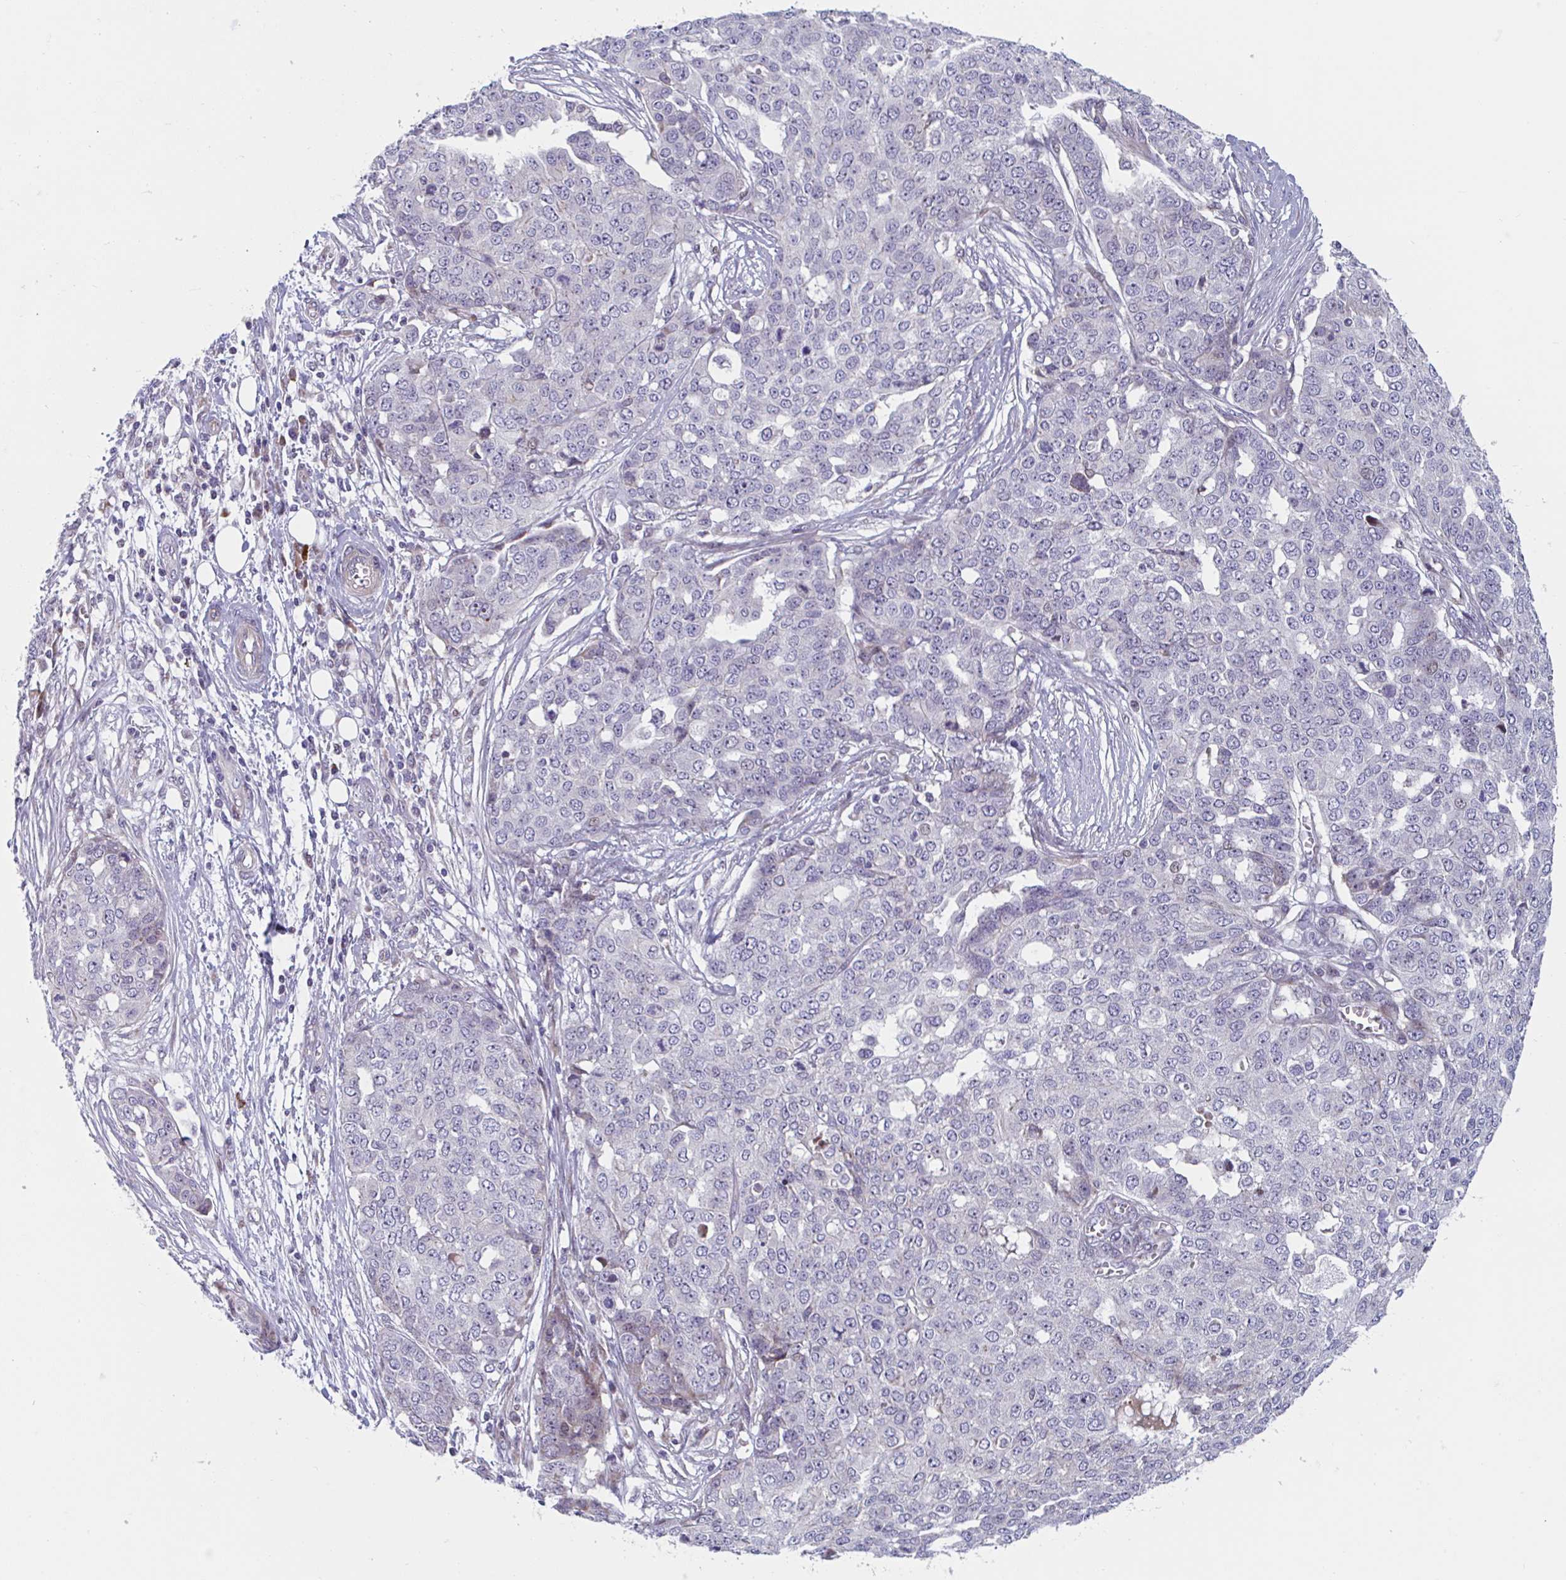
{"staining": {"intensity": "negative", "quantity": "none", "location": "none"}, "tissue": "ovarian cancer", "cell_type": "Tumor cells", "image_type": "cancer", "snomed": [{"axis": "morphology", "description": "Cystadenocarcinoma, serous, NOS"}, {"axis": "topography", "description": "Soft tissue"}, {"axis": "topography", "description": "Ovary"}], "caption": "This is a photomicrograph of IHC staining of ovarian serous cystadenocarcinoma, which shows no positivity in tumor cells.", "gene": "DUXA", "patient": {"sex": "female", "age": 57}}